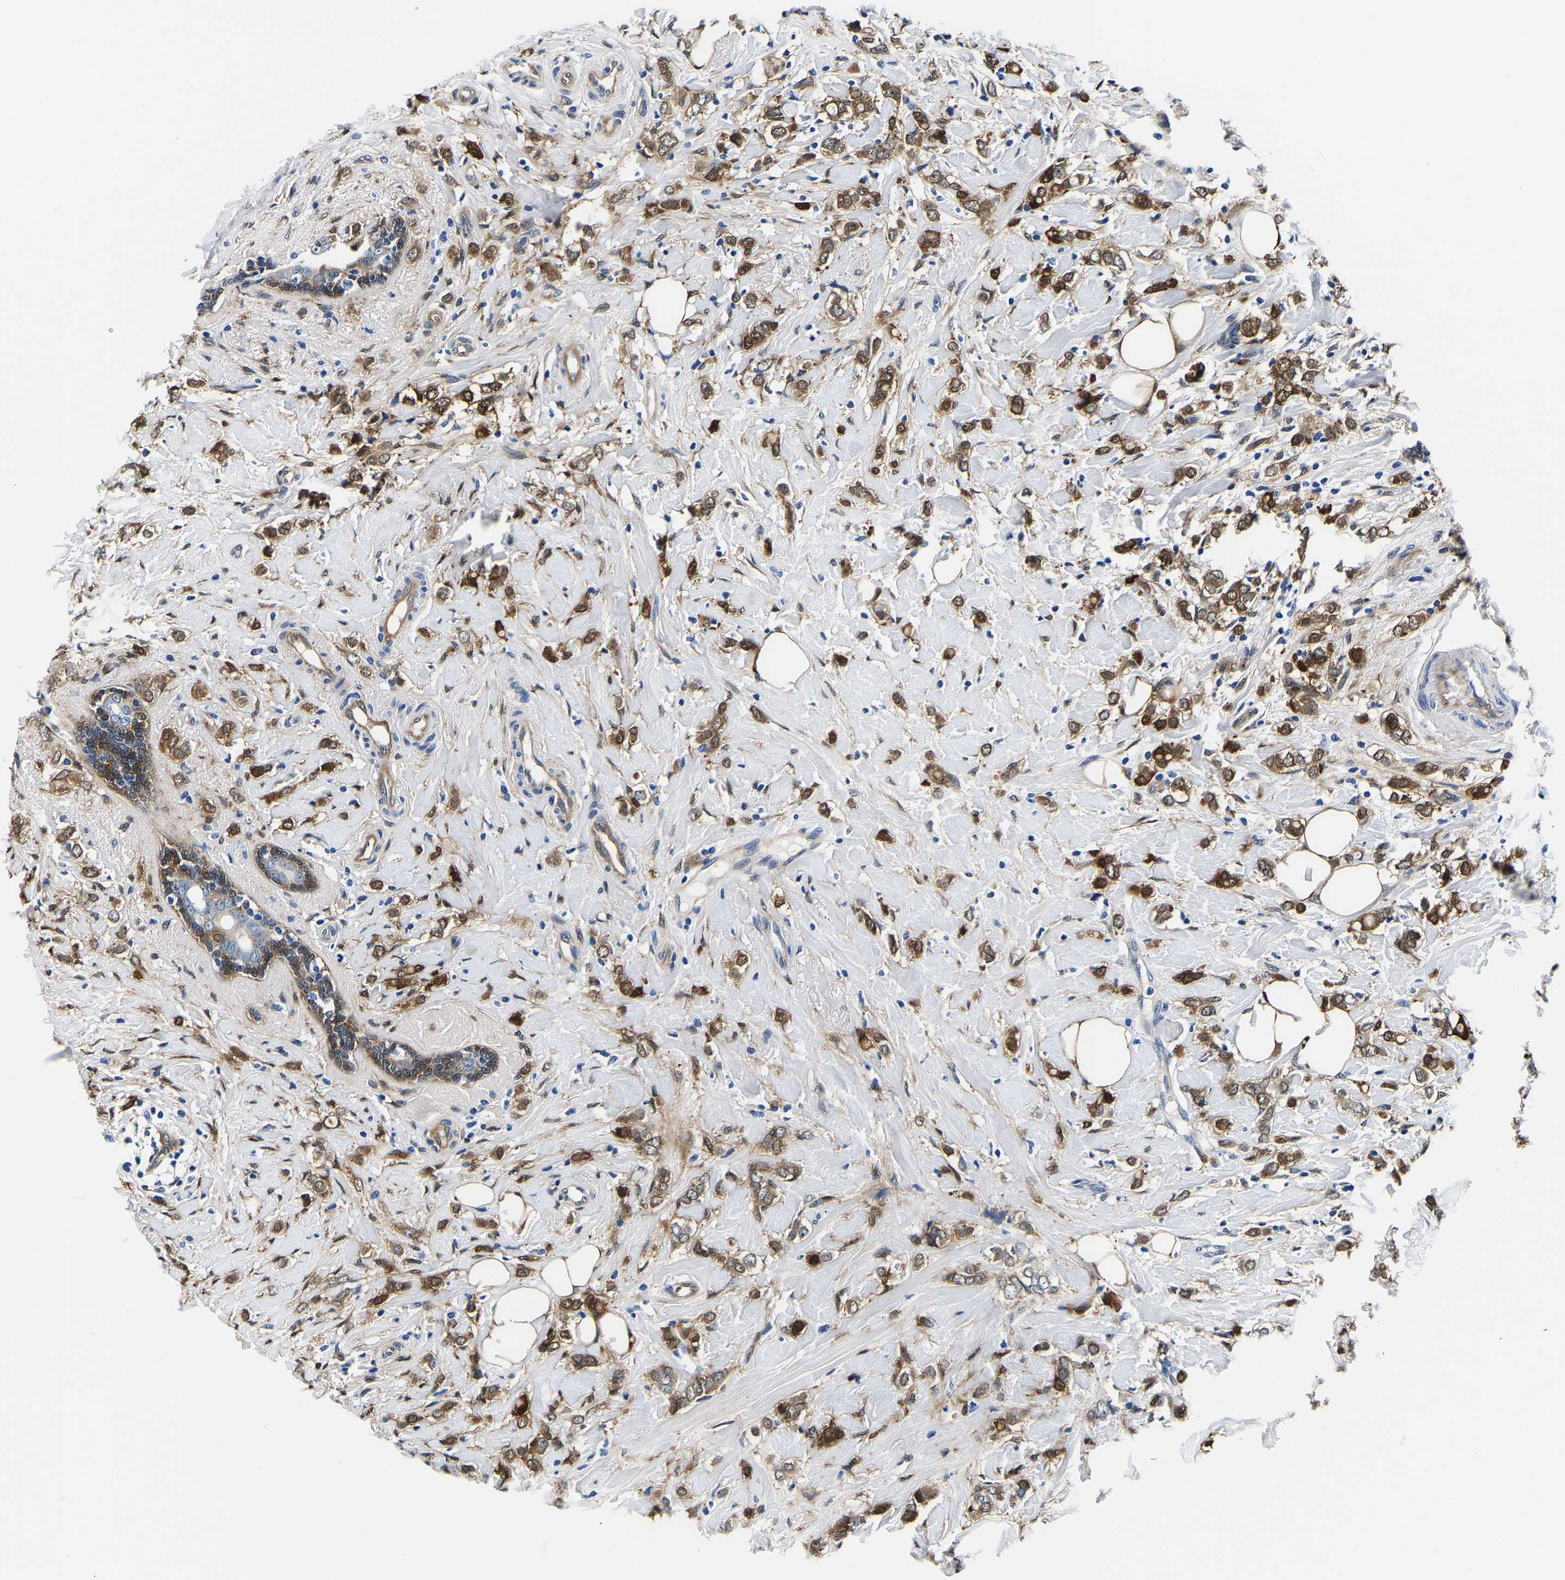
{"staining": {"intensity": "moderate", "quantity": ">75%", "location": "cytoplasmic/membranous"}, "tissue": "breast cancer", "cell_type": "Tumor cells", "image_type": "cancer", "snomed": [{"axis": "morphology", "description": "Normal tissue, NOS"}, {"axis": "morphology", "description": "Lobular carcinoma"}, {"axis": "topography", "description": "Breast"}], "caption": "This is an image of immunohistochemistry (IHC) staining of lobular carcinoma (breast), which shows moderate positivity in the cytoplasmic/membranous of tumor cells.", "gene": "S100A13", "patient": {"sex": "female", "age": 47}}